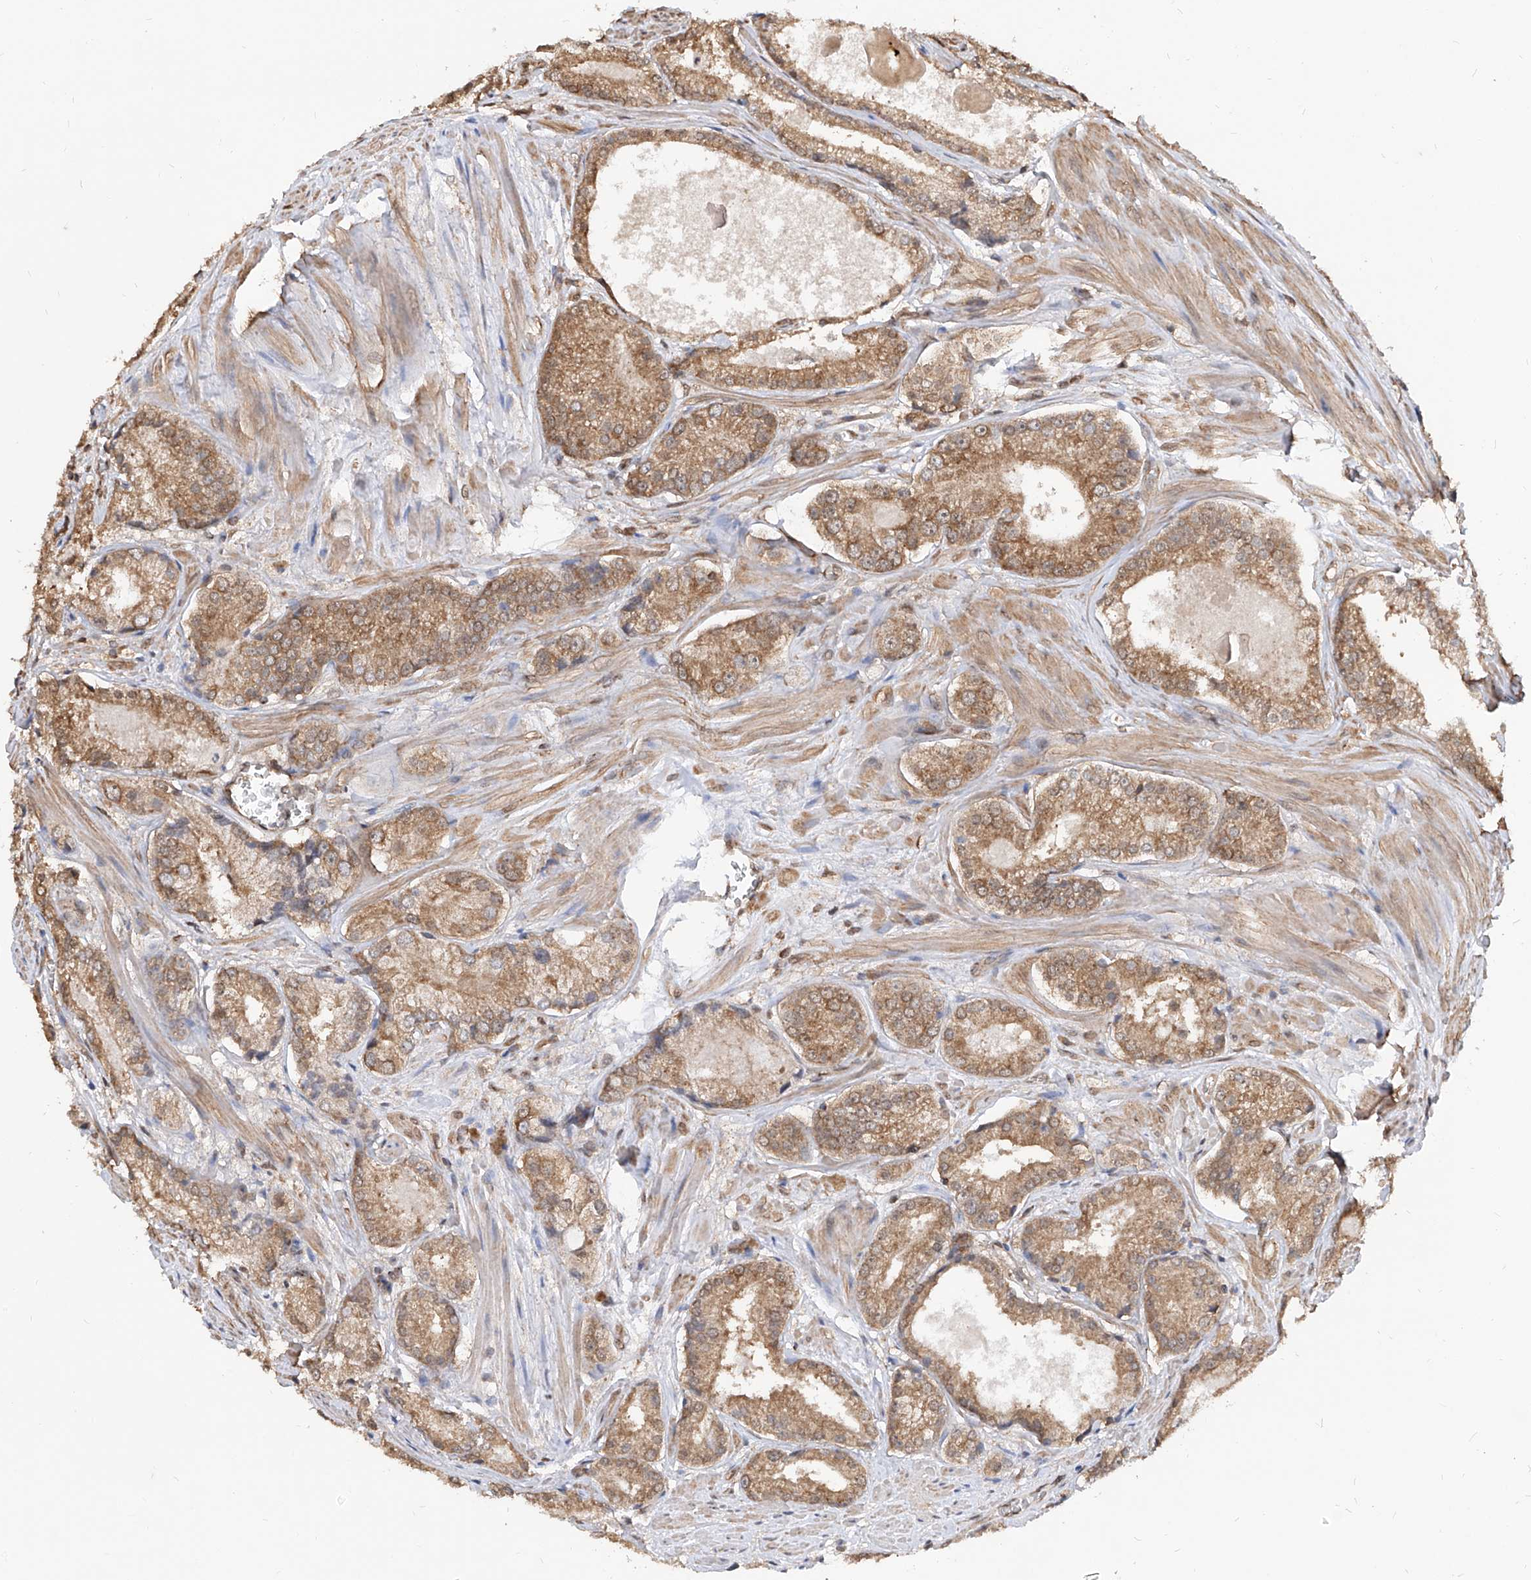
{"staining": {"intensity": "moderate", "quantity": ">75%", "location": "cytoplasmic/membranous"}, "tissue": "prostate cancer", "cell_type": "Tumor cells", "image_type": "cancer", "snomed": [{"axis": "morphology", "description": "Adenocarcinoma, Low grade"}, {"axis": "topography", "description": "Prostate"}], "caption": "DAB immunohistochemical staining of human low-grade adenocarcinoma (prostate) displays moderate cytoplasmic/membranous protein expression in approximately >75% of tumor cells.", "gene": "C8orf82", "patient": {"sex": "male", "age": 54}}